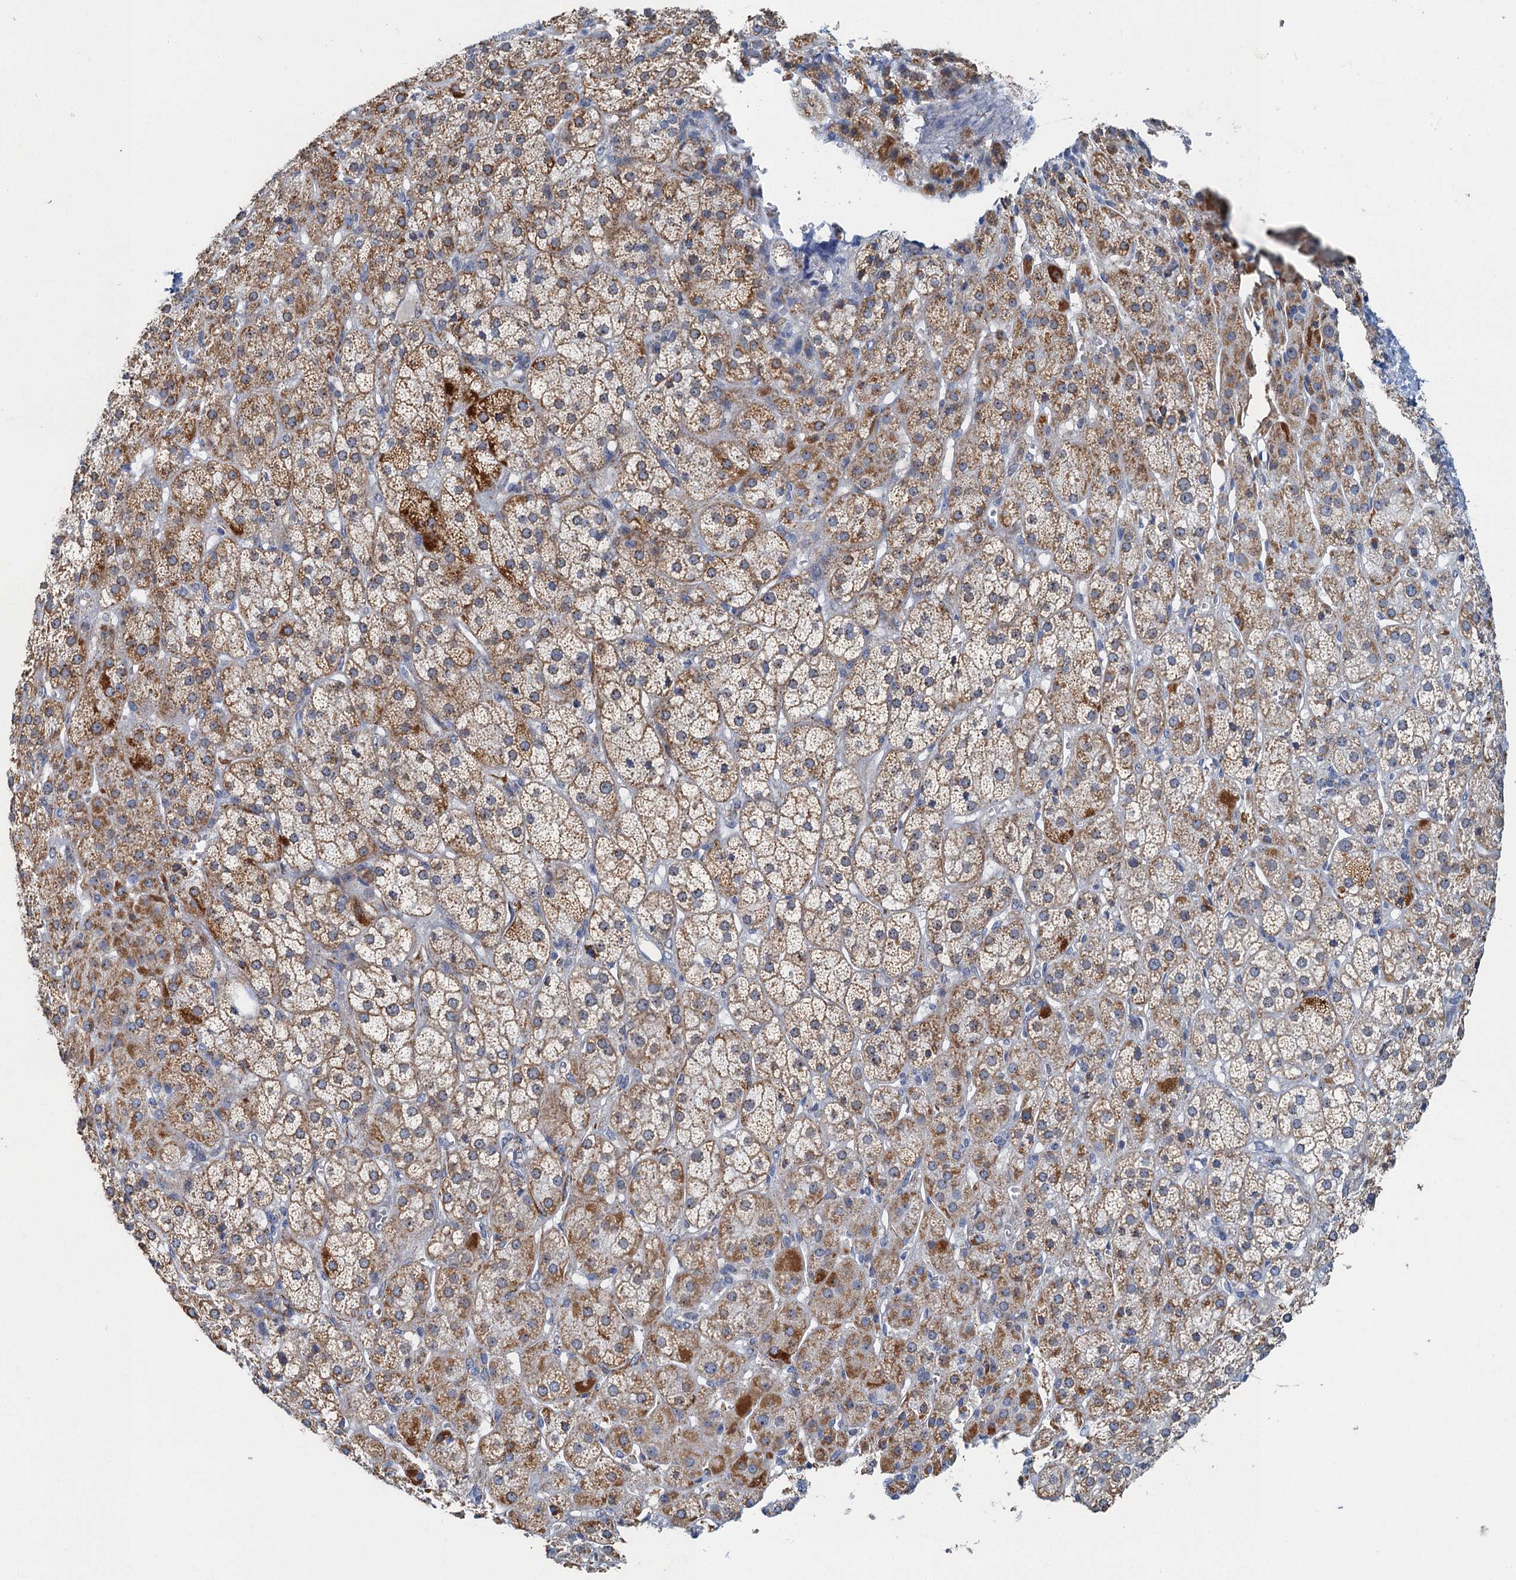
{"staining": {"intensity": "moderate", "quantity": ">75%", "location": "cytoplasmic/membranous"}, "tissue": "adrenal gland", "cell_type": "Glandular cells", "image_type": "normal", "snomed": [{"axis": "morphology", "description": "Normal tissue, NOS"}, {"axis": "topography", "description": "Adrenal gland"}], "caption": "IHC image of normal human adrenal gland stained for a protein (brown), which reveals medium levels of moderate cytoplasmic/membranous expression in approximately >75% of glandular cells.", "gene": "RAD9B", "patient": {"sex": "female", "age": 57}}